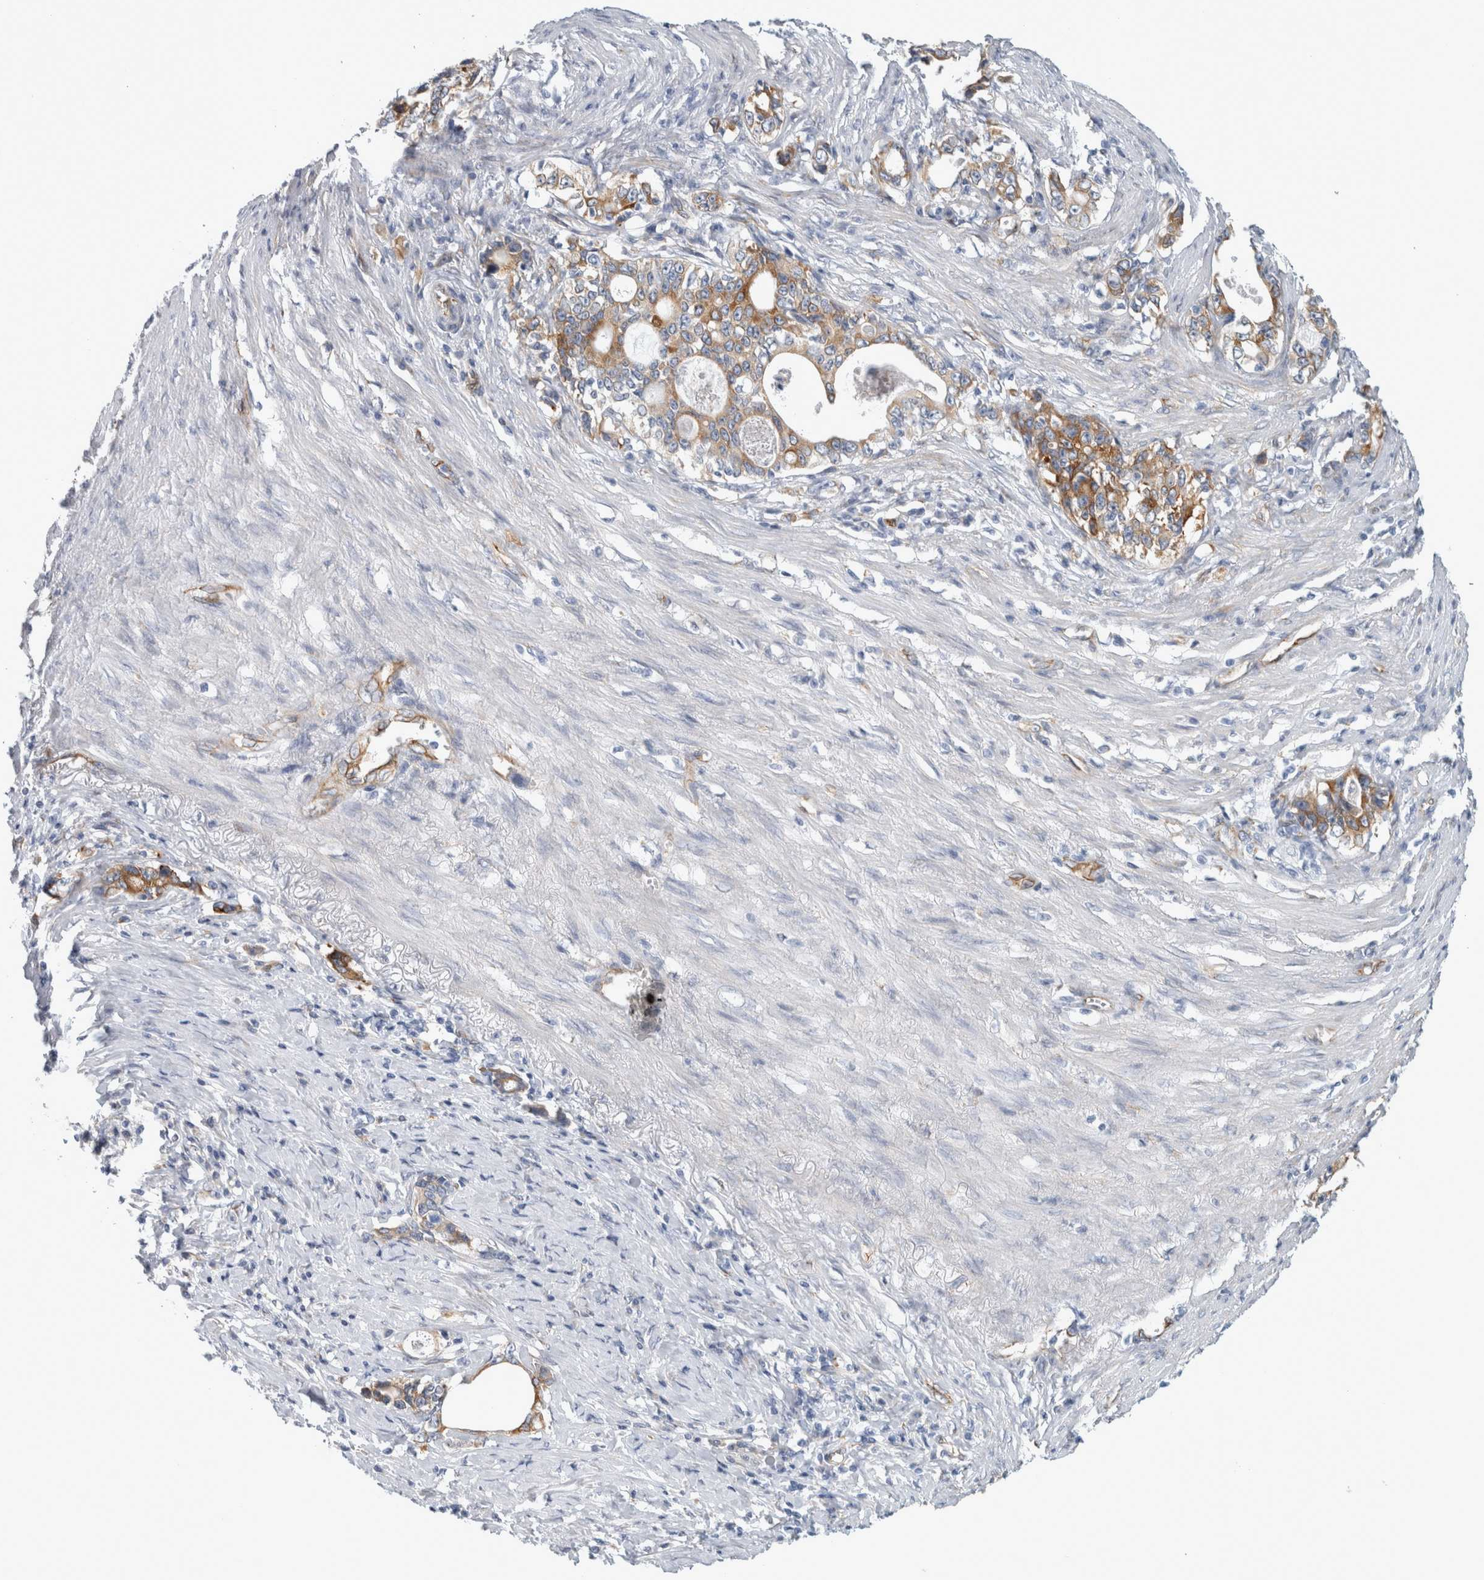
{"staining": {"intensity": "moderate", "quantity": ">75%", "location": "cytoplasmic/membranous"}, "tissue": "stomach cancer", "cell_type": "Tumor cells", "image_type": "cancer", "snomed": [{"axis": "morphology", "description": "Adenocarcinoma, NOS"}, {"axis": "topography", "description": "Stomach, lower"}], "caption": "Immunohistochemistry staining of stomach cancer (adenocarcinoma), which displays medium levels of moderate cytoplasmic/membranous positivity in about >75% of tumor cells indicating moderate cytoplasmic/membranous protein positivity. The staining was performed using DAB (brown) for protein detection and nuclei were counterstained in hematoxylin (blue).", "gene": "B3GNT3", "patient": {"sex": "female", "age": 72}}